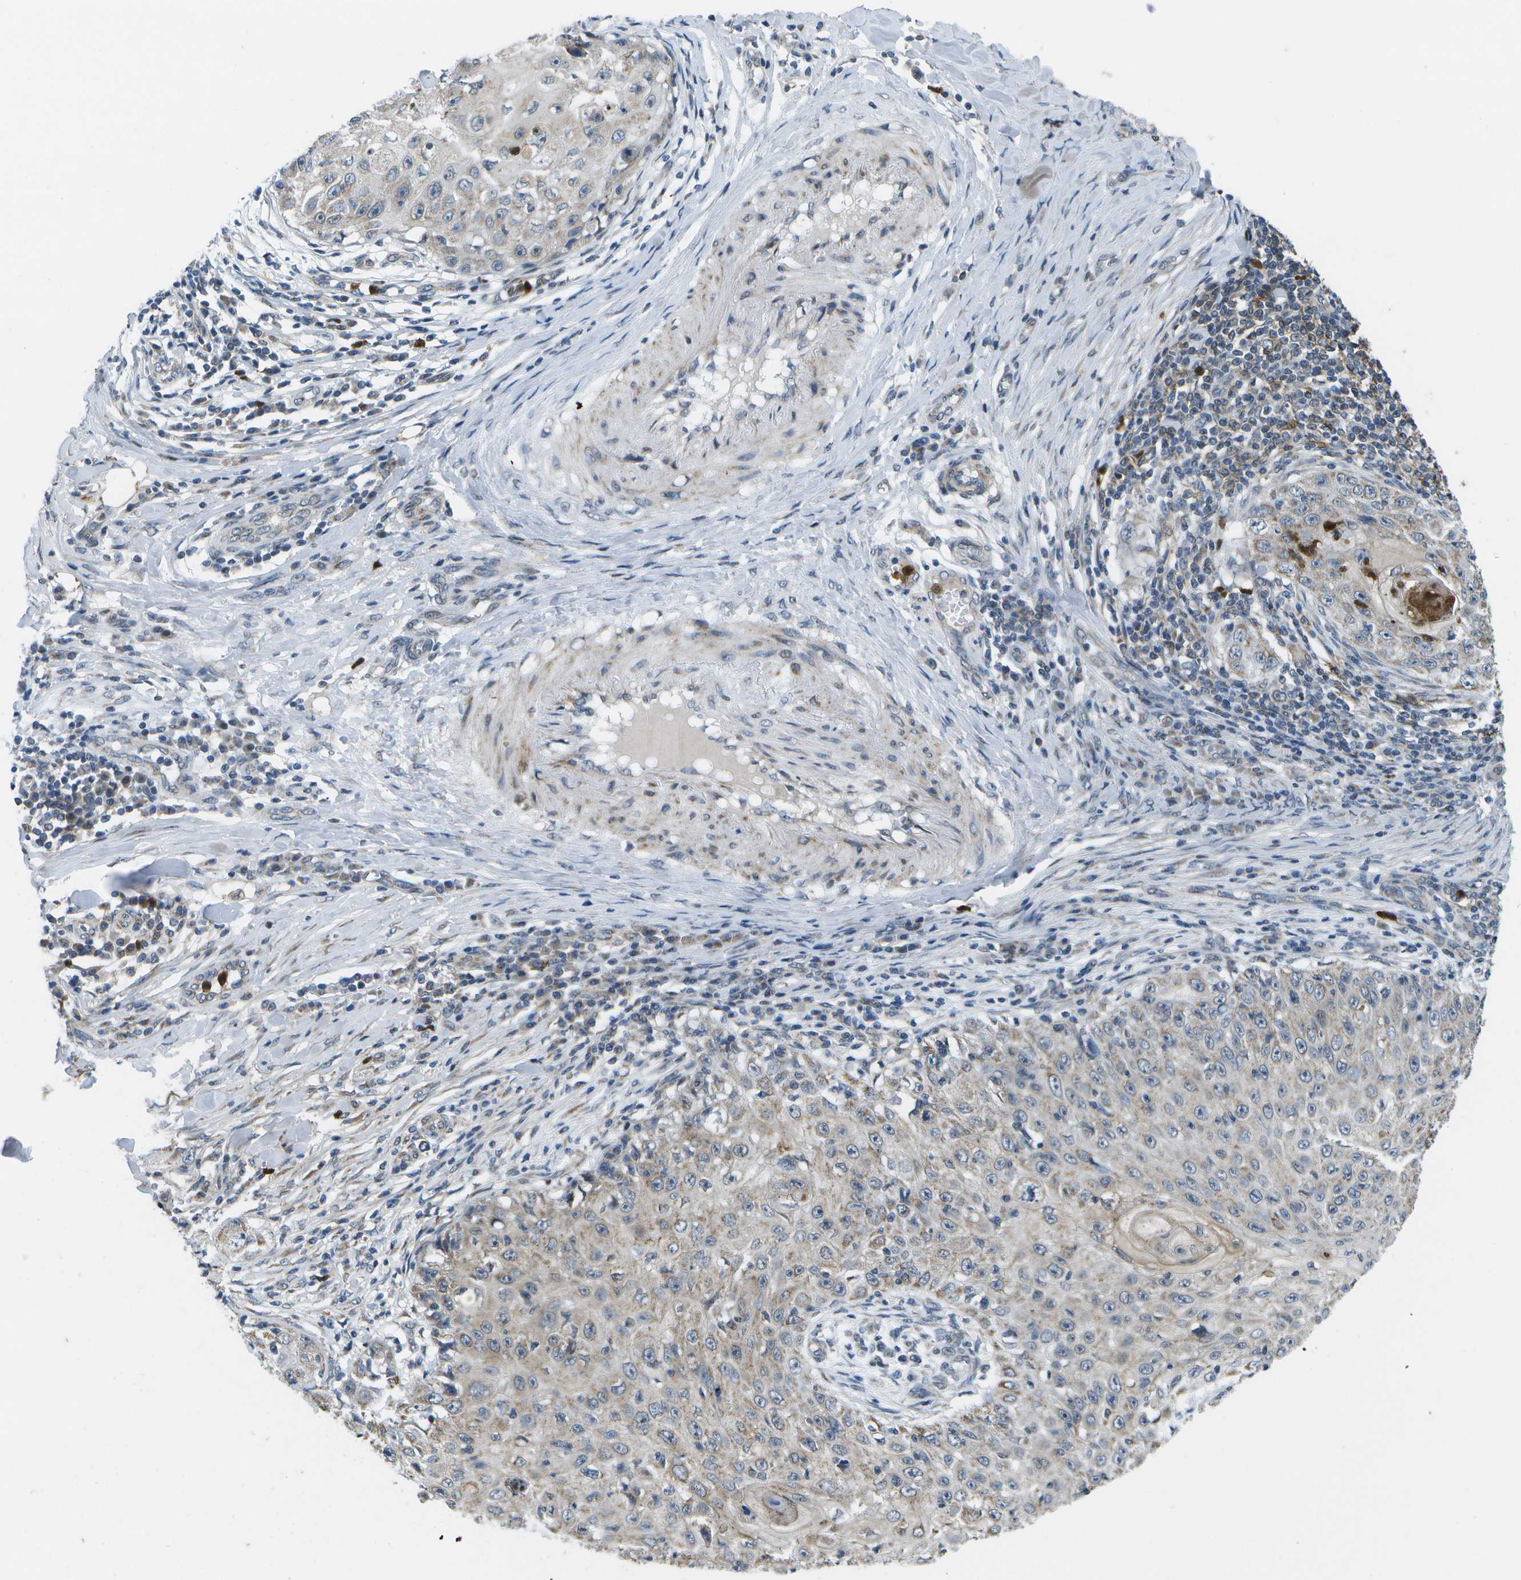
{"staining": {"intensity": "weak", "quantity": "25%-75%", "location": "cytoplasmic/membranous"}, "tissue": "skin cancer", "cell_type": "Tumor cells", "image_type": "cancer", "snomed": [{"axis": "morphology", "description": "Squamous cell carcinoma, NOS"}, {"axis": "topography", "description": "Skin"}], "caption": "IHC (DAB (3,3'-diaminobenzidine)) staining of human skin cancer exhibits weak cytoplasmic/membranous protein expression in about 25%-75% of tumor cells. Nuclei are stained in blue.", "gene": "GALNT15", "patient": {"sex": "male", "age": 86}}